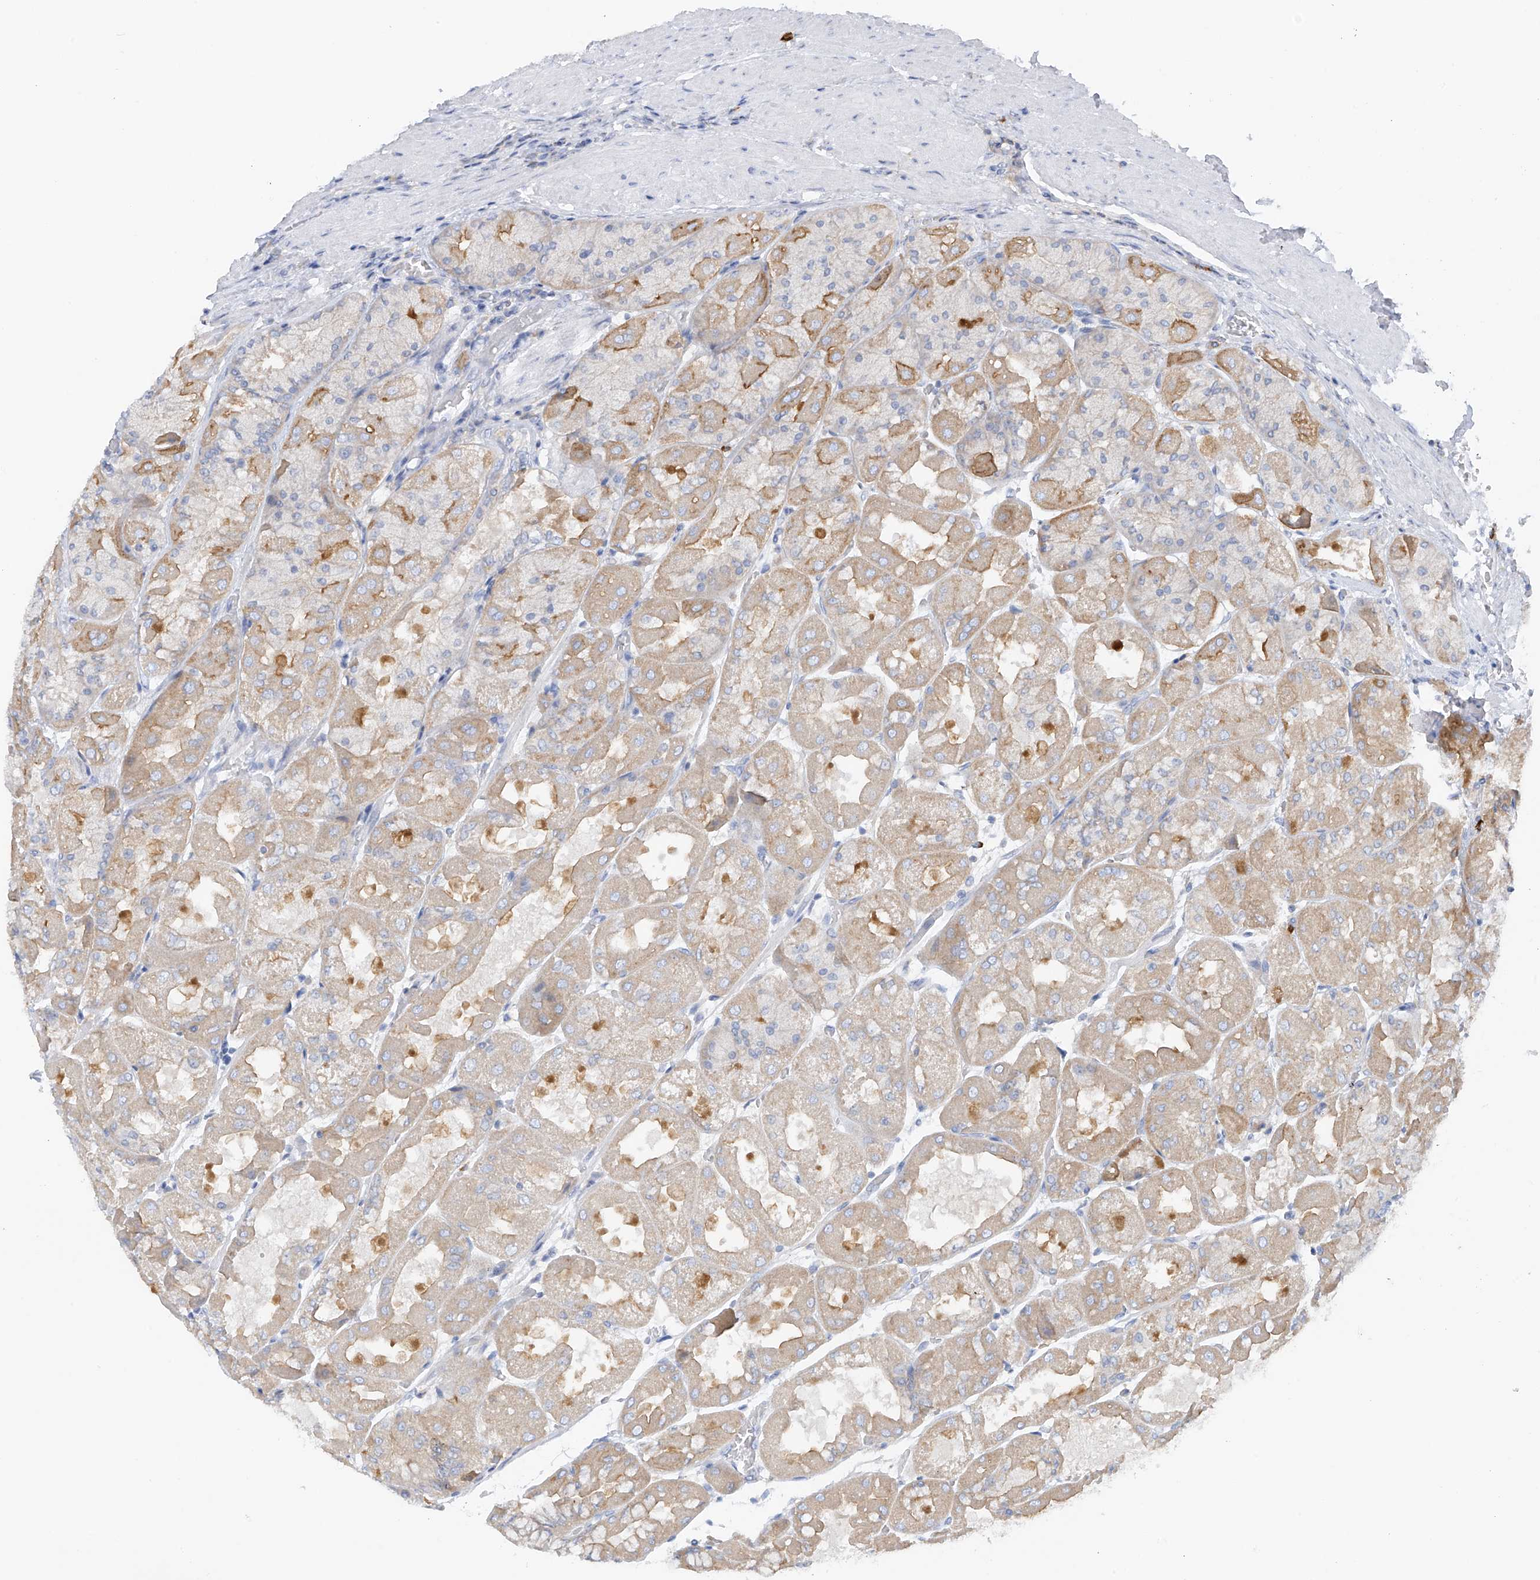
{"staining": {"intensity": "moderate", "quantity": "25%-75%", "location": "cytoplasmic/membranous"}, "tissue": "stomach", "cell_type": "Glandular cells", "image_type": "normal", "snomed": [{"axis": "morphology", "description": "Normal tissue, NOS"}, {"axis": "topography", "description": "Stomach"}], "caption": "Immunohistochemical staining of benign stomach exhibits medium levels of moderate cytoplasmic/membranous positivity in approximately 25%-75% of glandular cells.", "gene": "POMGNT2", "patient": {"sex": "female", "age": 61}}